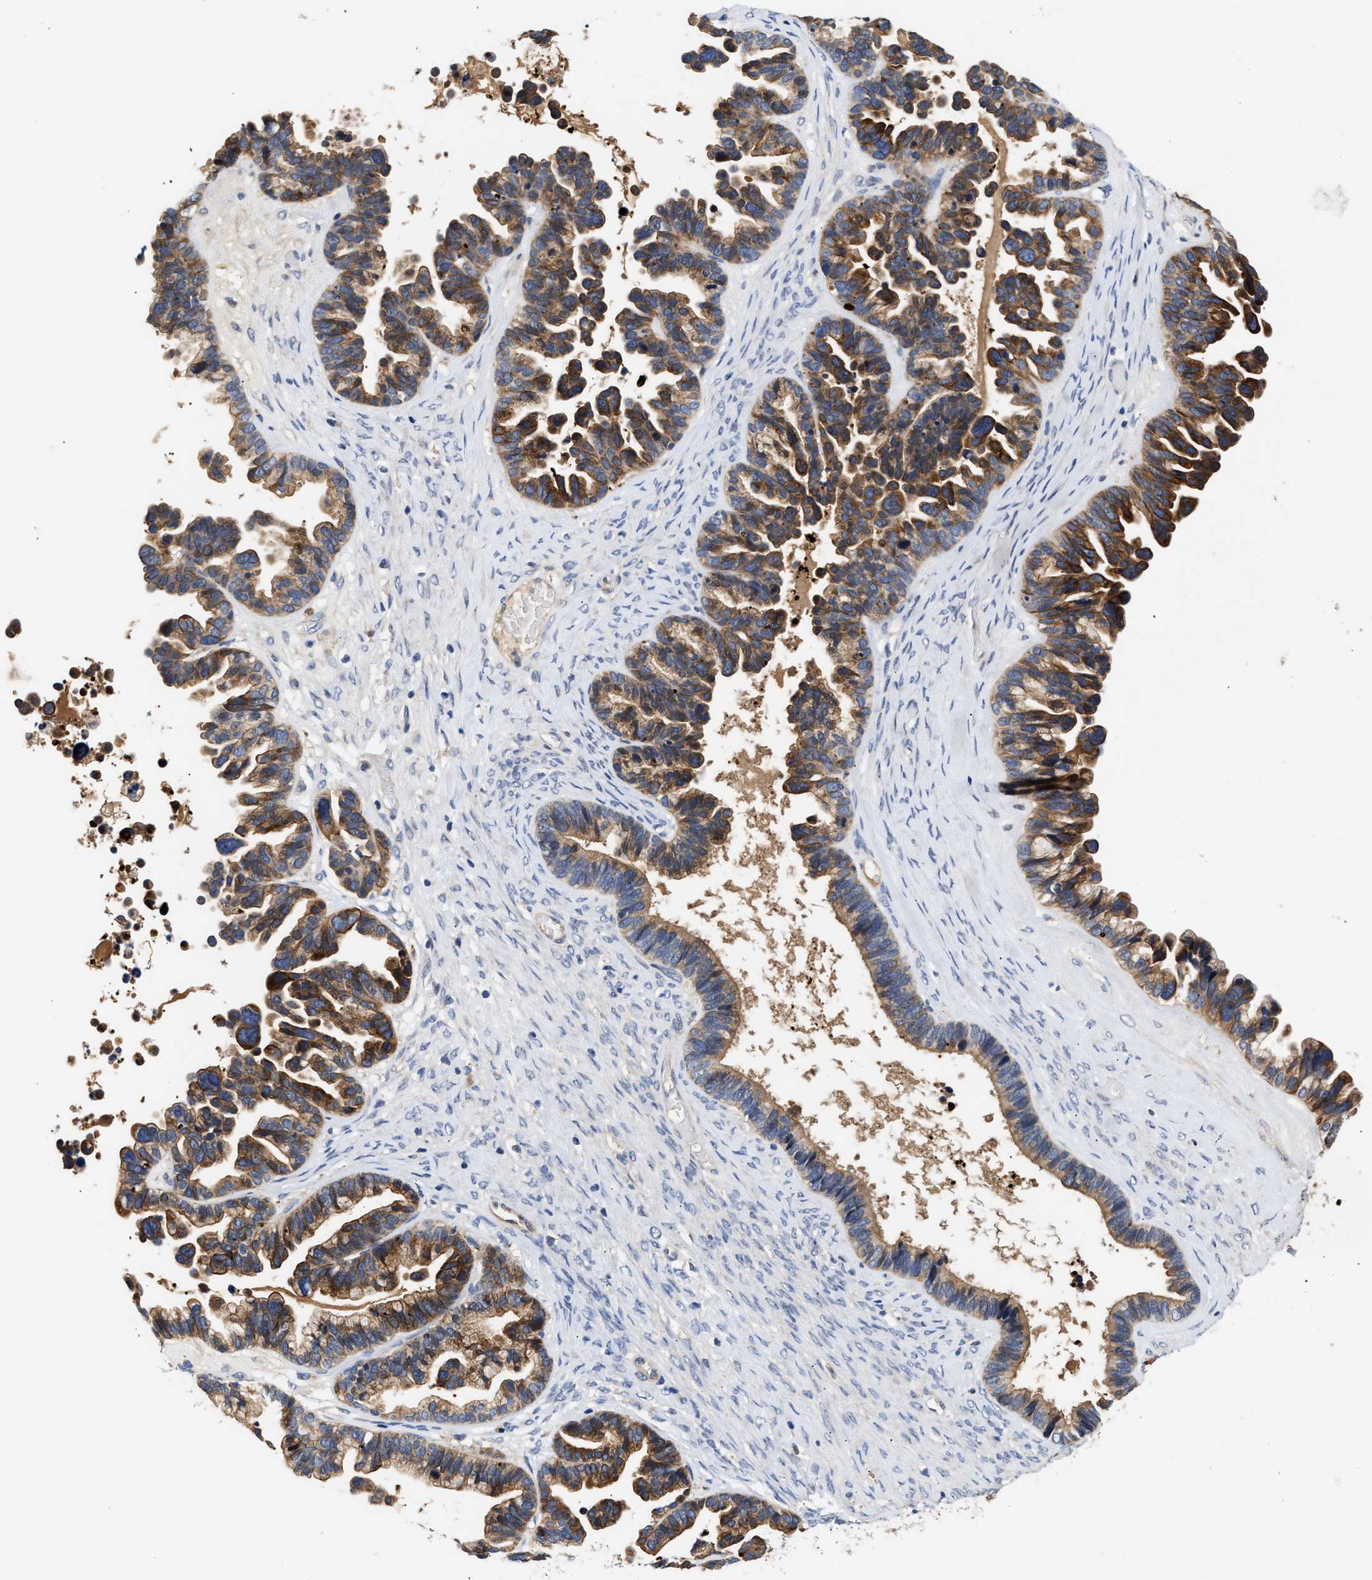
{"staining": {"intensity": "strong", "quantity": "25%-75%", "location": "cytoplasmic/membranous"}, "tissue": "ovarian cancer", "cell_type": "Tumor cells", "image_type": "cancer", "snomed": [{"axis": "morphology", "description": "Cystadenocarcinoma, serous, NOS"}, {"axis": "topography", "description": "Ovary"}], "caption": "This histopathology image exhibits immunohistochemistry (IHC) staining of human ovarian cancer (serous cystadenocarcinoma), with high strong cytoplasmic/membranous expression in about 25%-75% of tumor cells.", "gene": "CCDC146", "patient": {"sex": "female", "age": 56}}